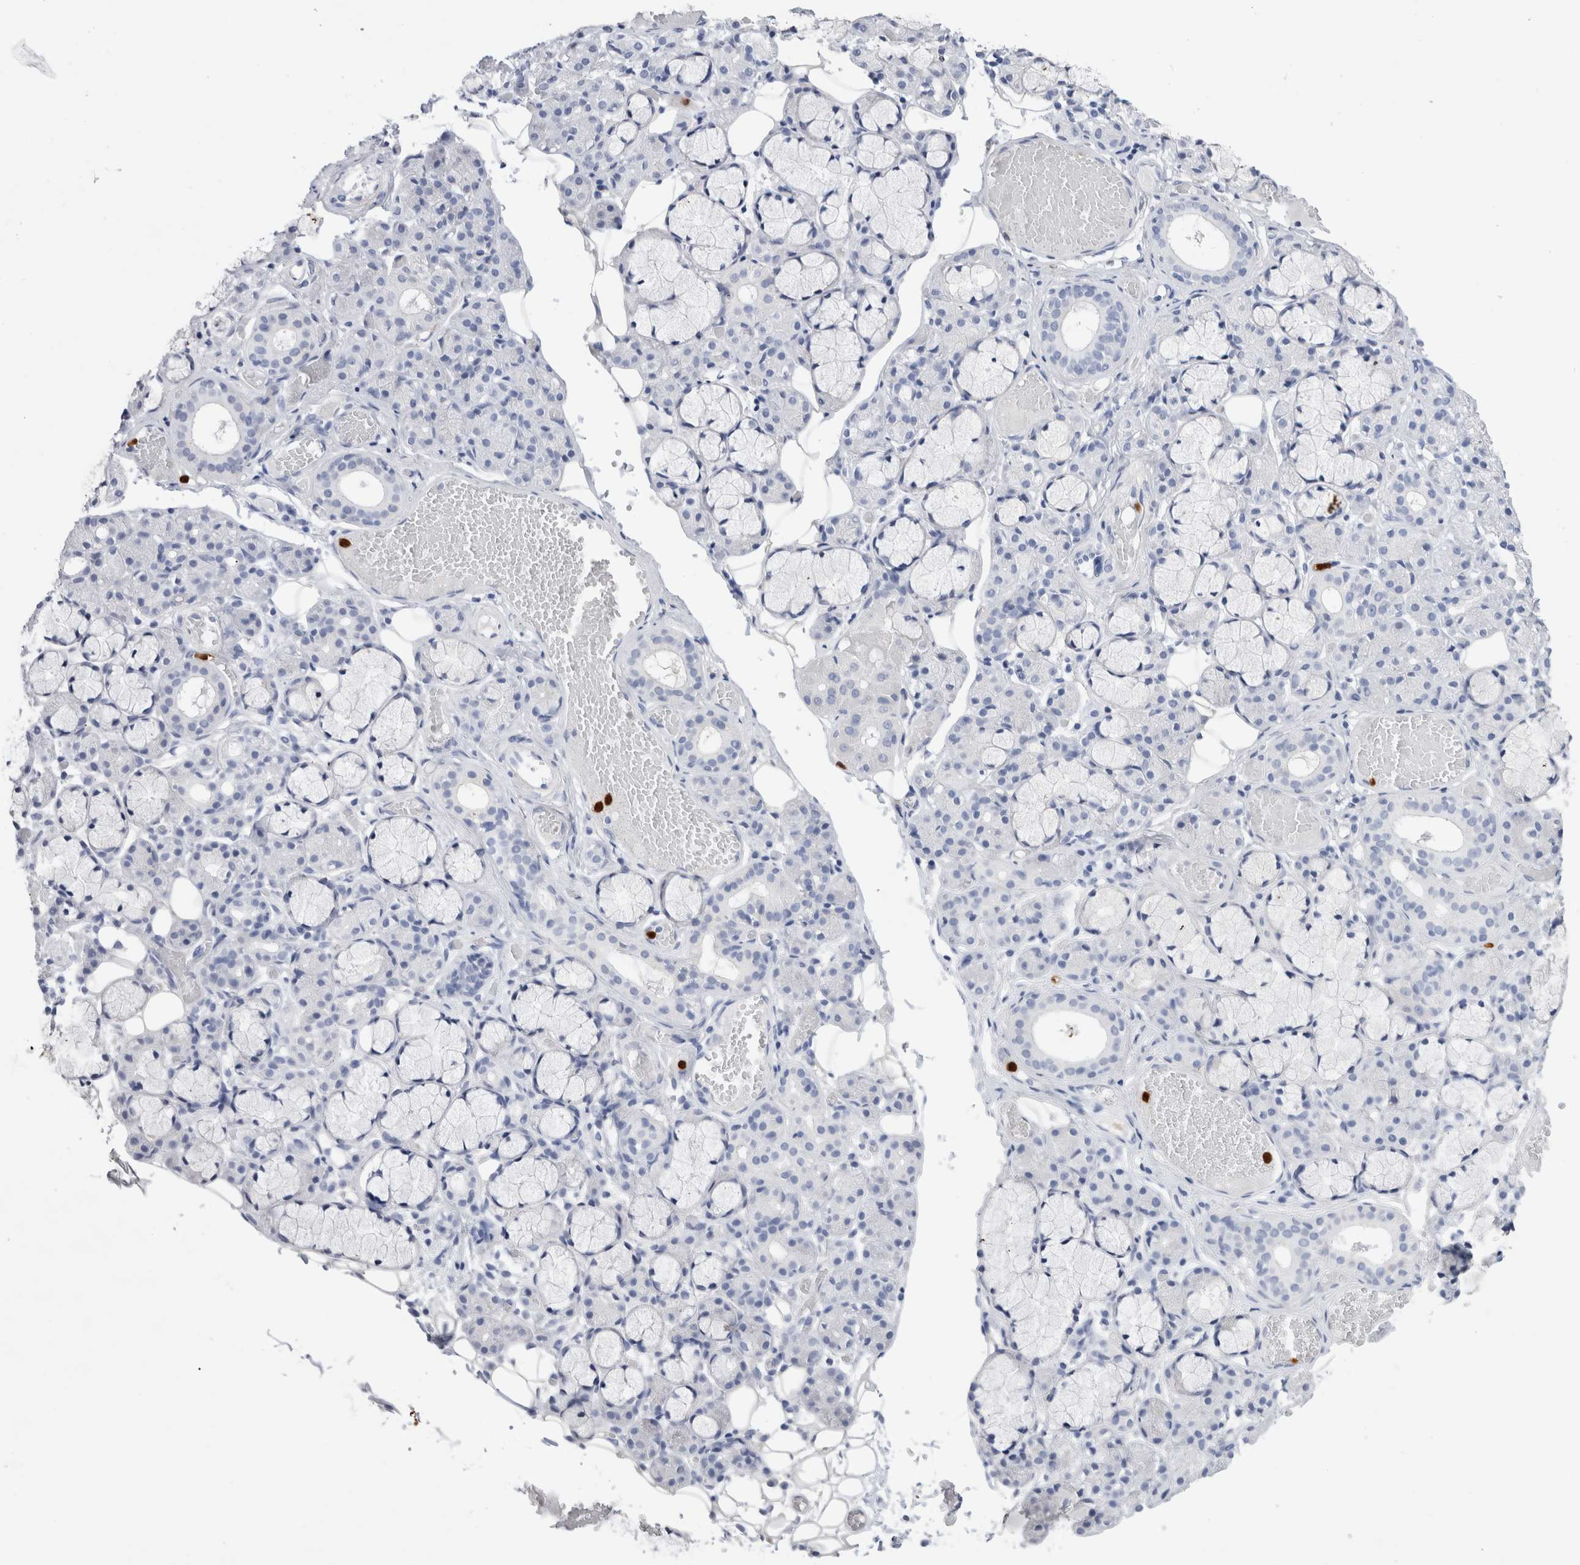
{"staining": {"intensity": "negative", "quantity": "none", "location": "none"}, "tissue": "salivary gland", "cell_type": "Glandular cells", "image_type": "normal", "snomed": [{"axis": "morphology", "description": "Normal tissue, NOS"}, {"axis": "topography", "description": "Salivary gland"}], "caption": "IHC histopathology image of benign salivary gland stained for a protein (brown), which exhibits no staining in glandular cells. The staining was performed using DAB (3,3'-diaminobenzidine) to visualize the protein expression in brown, while the nuclei were stained in blue with hematoxylin (Magnification: 20x).", "gene": "SLC10A5", "patient": {"sex": "male", "age": 63}}